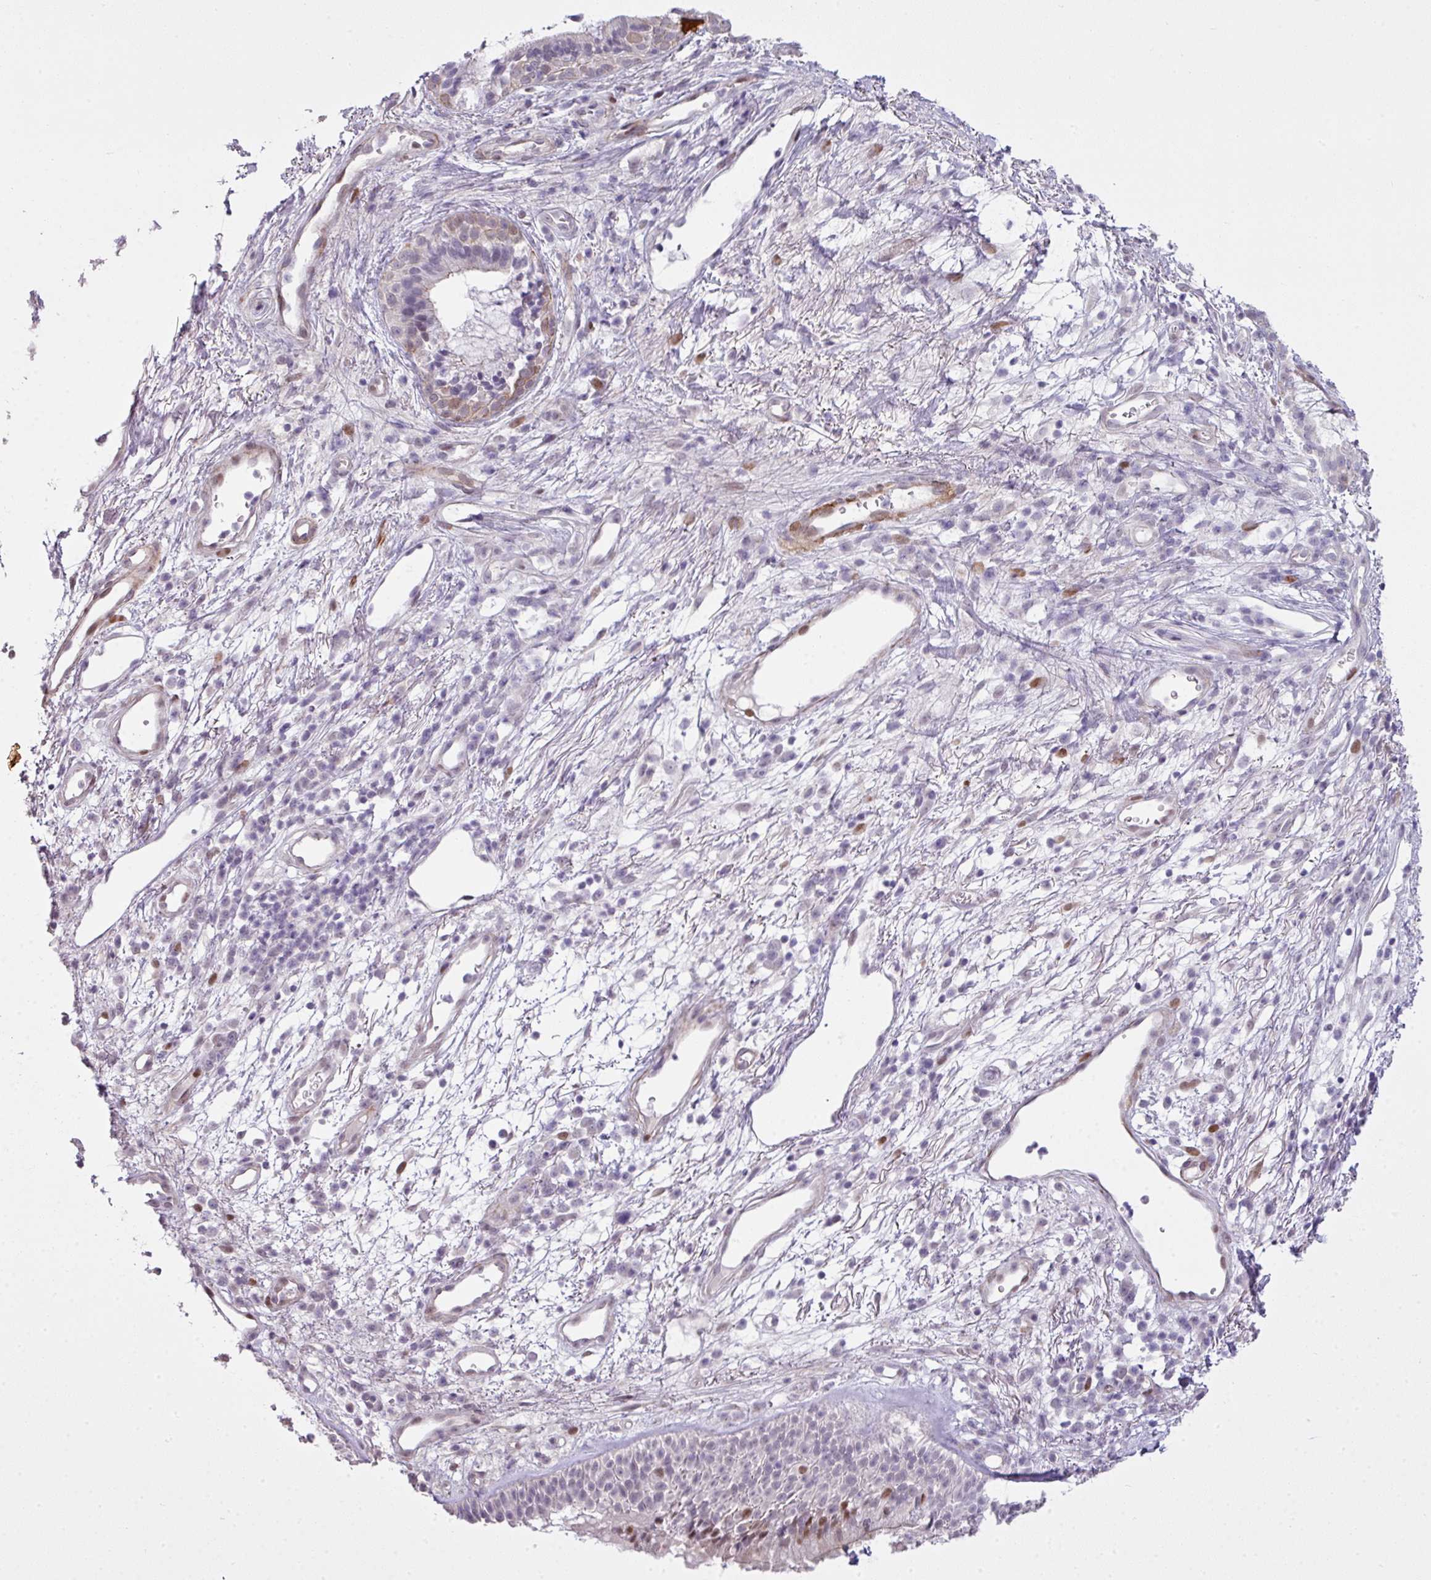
{"staining": {"intensity": "moderate", "quantity": "25%-75%", "location": "nuclear"}, "tissue": "nasopharynx", "cell_type": "Respiratory epithelial cells", "image_type": "normal", "snomed": [{"axis": "morphology", "description": "Normal tissue, NOS"}, {"axis": "topography", "description": "Cartilage tissue"}, {"axis": "topography", "description": "Nasopharynx"}, {"axis": "topography", "description": "Thyroid gland"}], "caption": "Nasopharynx stained for a protein (brown) shows moderate nuclear positive positivity in approximately 25%-75% of respiratory epithelial cells.", "gene": "ZNF688", "patient": {"sex": "male", "age": 63}}